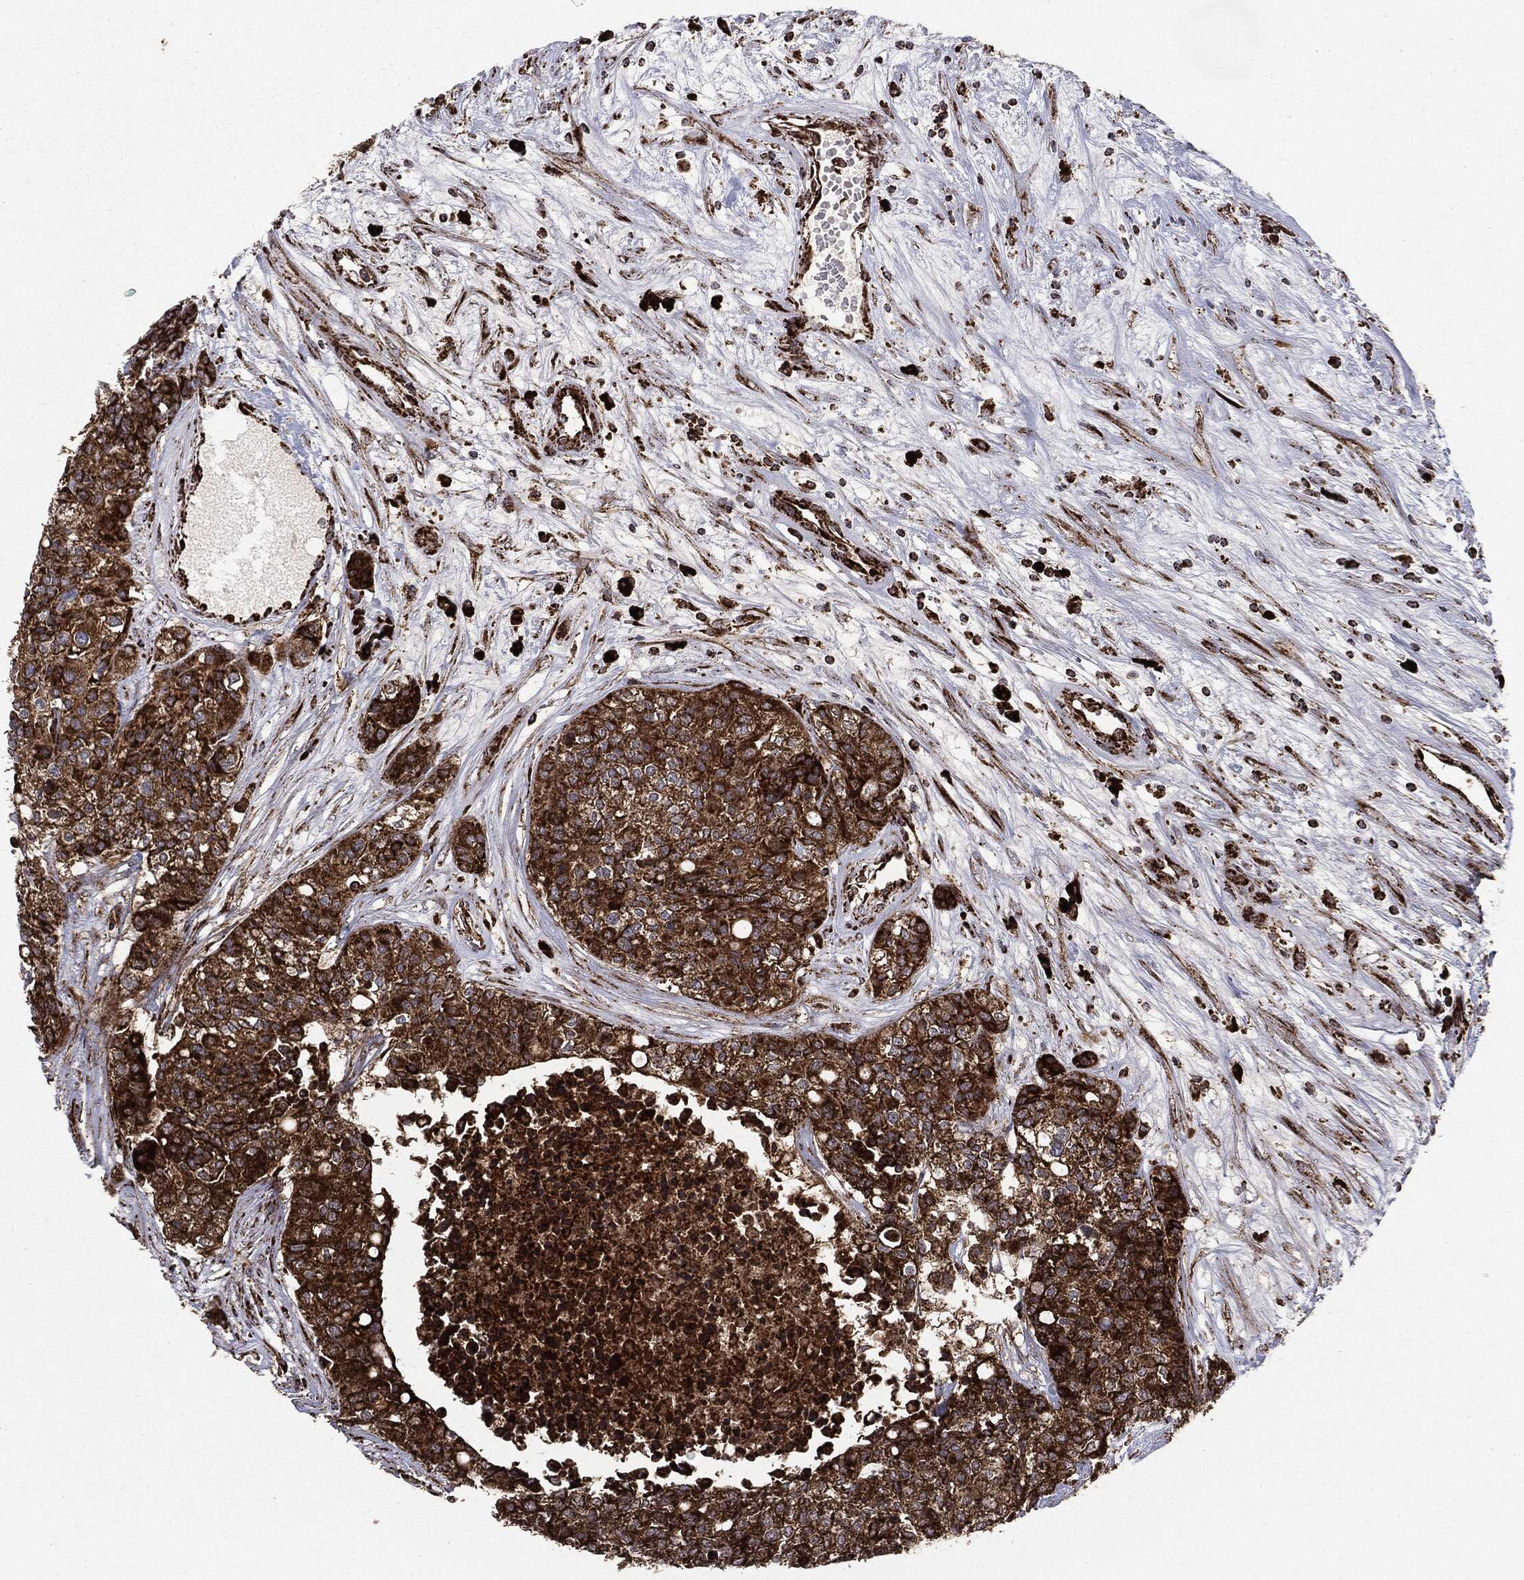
{"staining": {"intensity": "strong", "quantity": ">75%", "location": "cytoplasmic/membranous"}, "tissue": "carcinoid", "cell_type": "Tumor cells", "image_type": "cancer", "snomed": [{"axis": "morphology", "description": "Carcinoid, malignant, NOS"}, {"axis": "topography", "description": "Colon"}], "caption": "Protein staining of carcinoid tissue shows strong cytoplasmic/membranous staining in about >75% of tumor cells. (Stains: DAB (3,3'-diaminobenzidine) in brown, nuclei in blue, Microscopy: brightfield microscopy at high magnification).", "gene": "MAP2K1", "patient": {"sex": "male", "age": 81}}